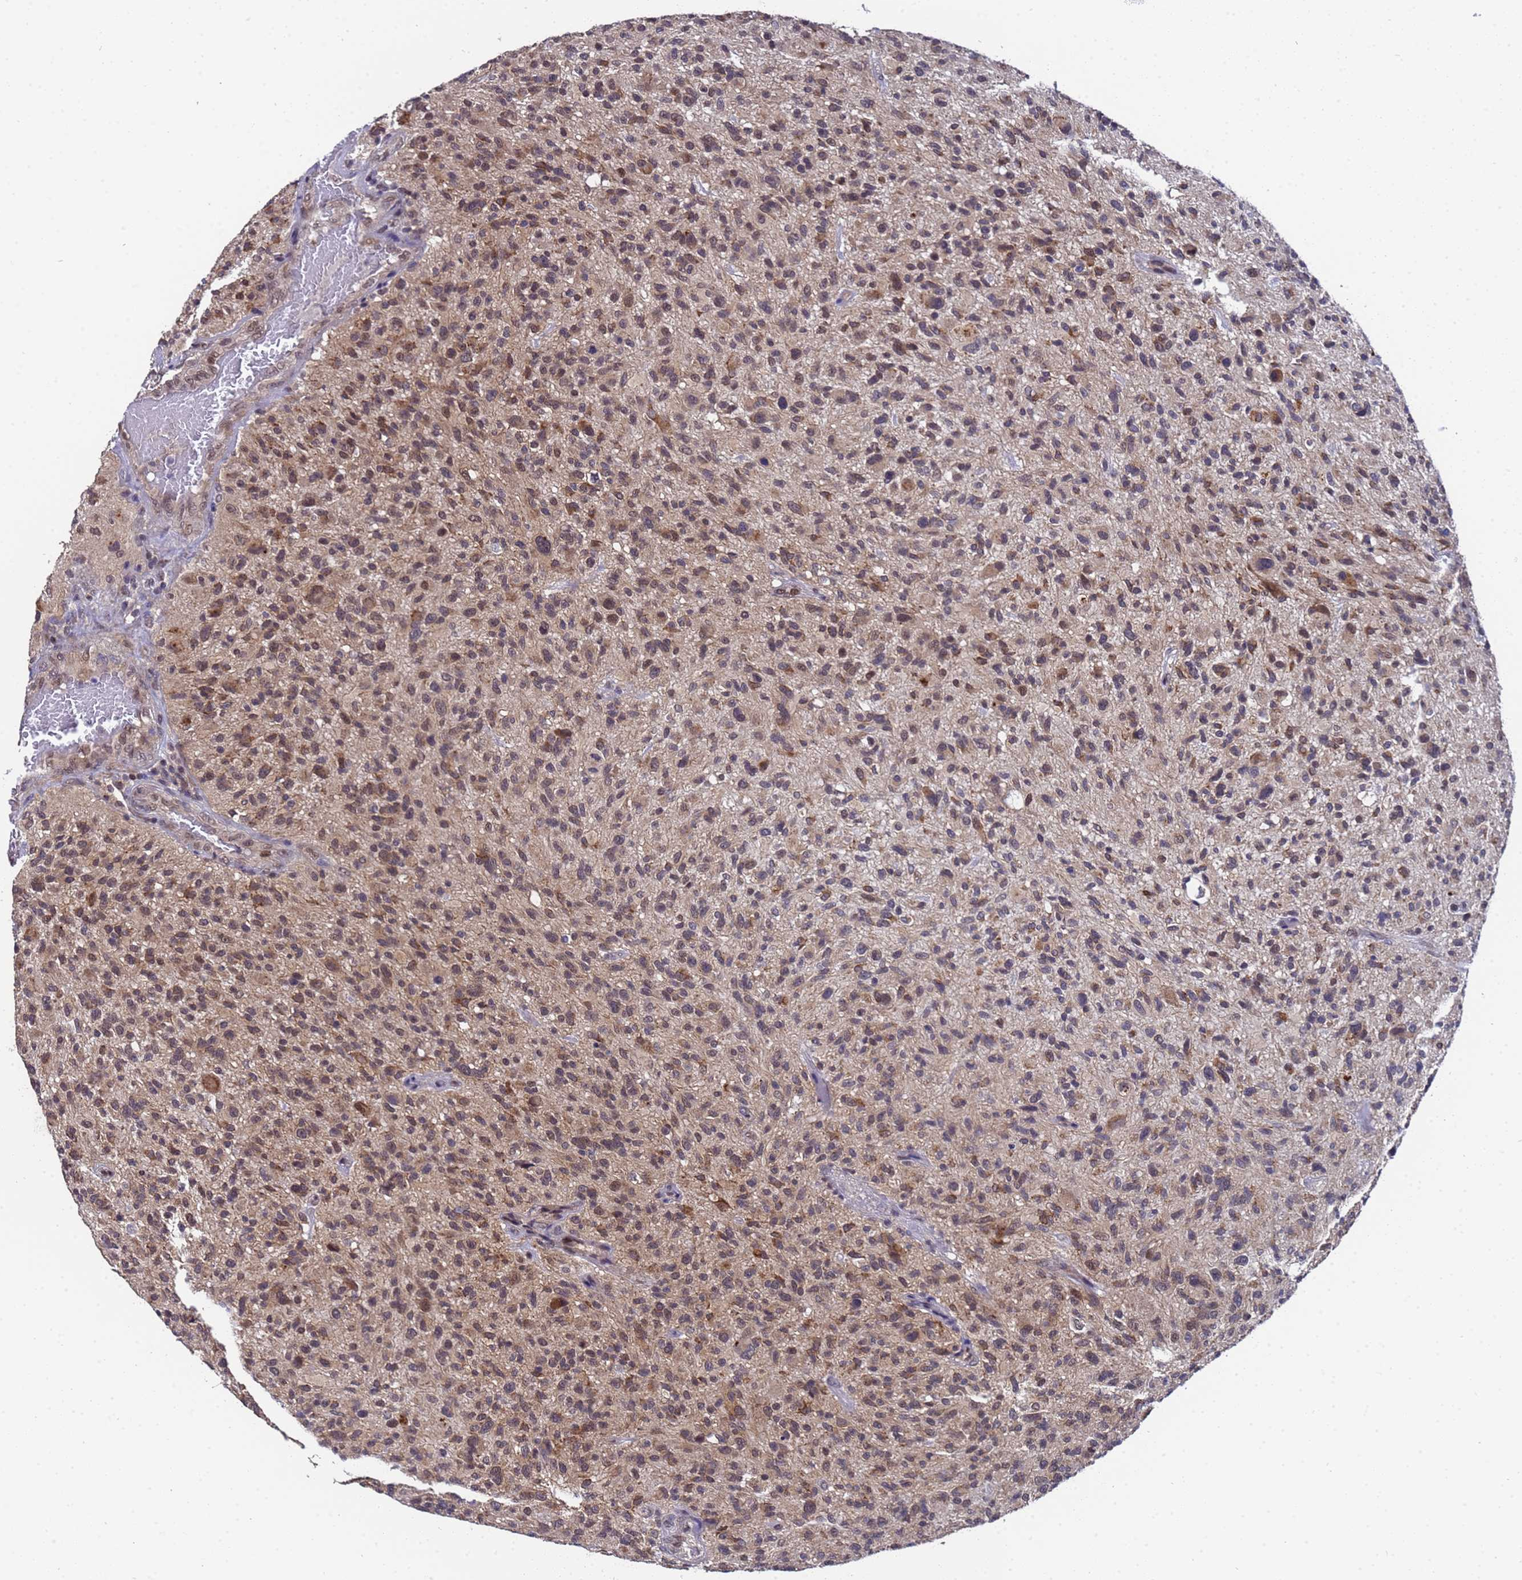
{"staining": {"intensity": "moderate", "quantity": ">75%", "location": "cytoplasmic/membranous,nuclear"}, "tissue": "glioma", "cell_type": "Tumor cells", "image_type": "cancer", "snomed": [{"axis": "morphology", "description": "Glioma, malignant, High grade"}, {"axis": "topography", "description": "Brain"}], "caption": "There is medium levels of moderate cytoplasmic/membranous and nuclear expression in tumor cells of malignant glioma (high-grade), as demonstrated by immunohistochemical staining (brown color).", "gene": "ANAPC13", "patient": {"sex": "male", "age": 47}}